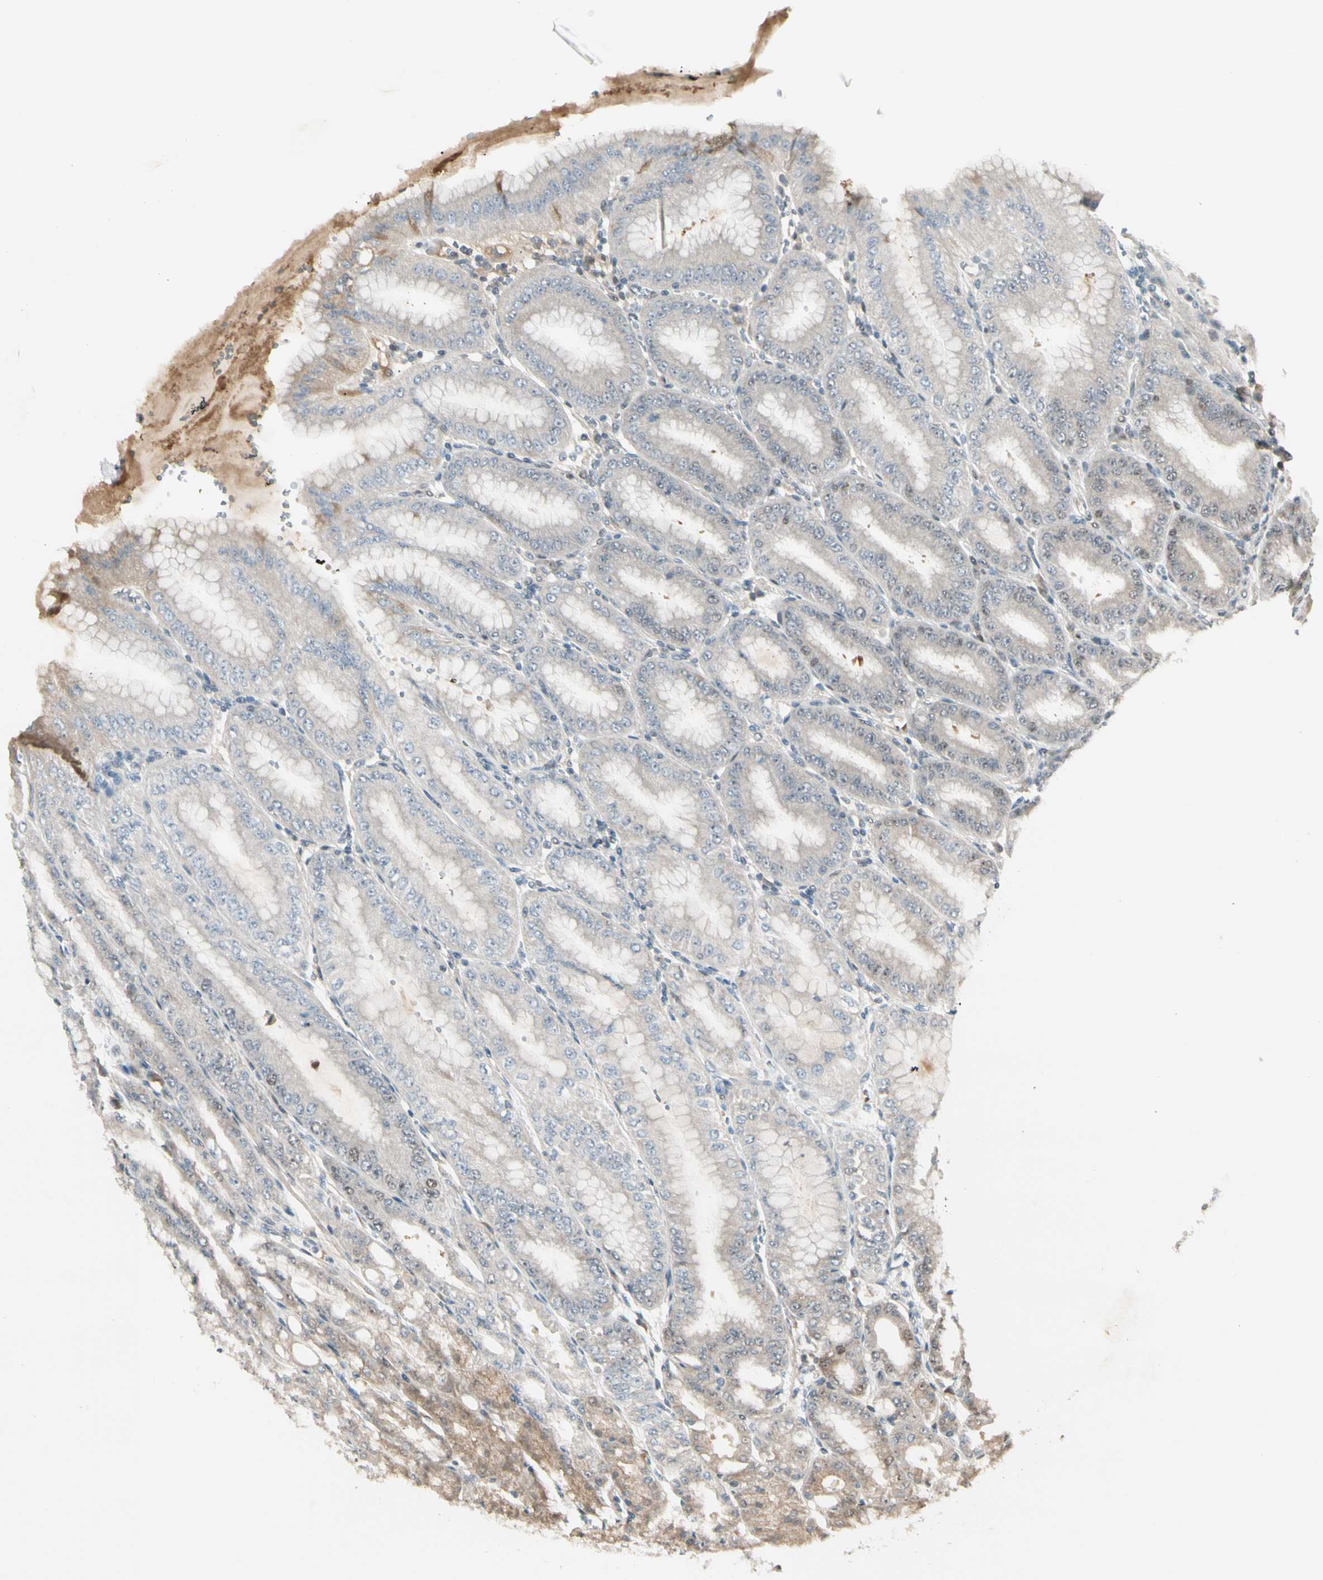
{"staining": {"intensity": "weak", "quantity": "25%-75%", "location": "cytoplasmic/membranous,nuclear"}, "tissue": "stomach", "cell_type": "Glandular cells", "image_type": "normal", "snomed": [{"axis": "morphology", "description": "Normal tissue, NOS"}, {"axis": "topography", "description": "Stomach, lower"}], "caption": "Immunohistochemistry (IHC) micrograph of benign human stomach stained for a protein (brown), which displays low levels of weak cytoplasmic/membranous,nuclear expression in about 25%-75% of glandular cells.", "gene": "GTF3A", "patient": {"sex": "male", "age": 71}}